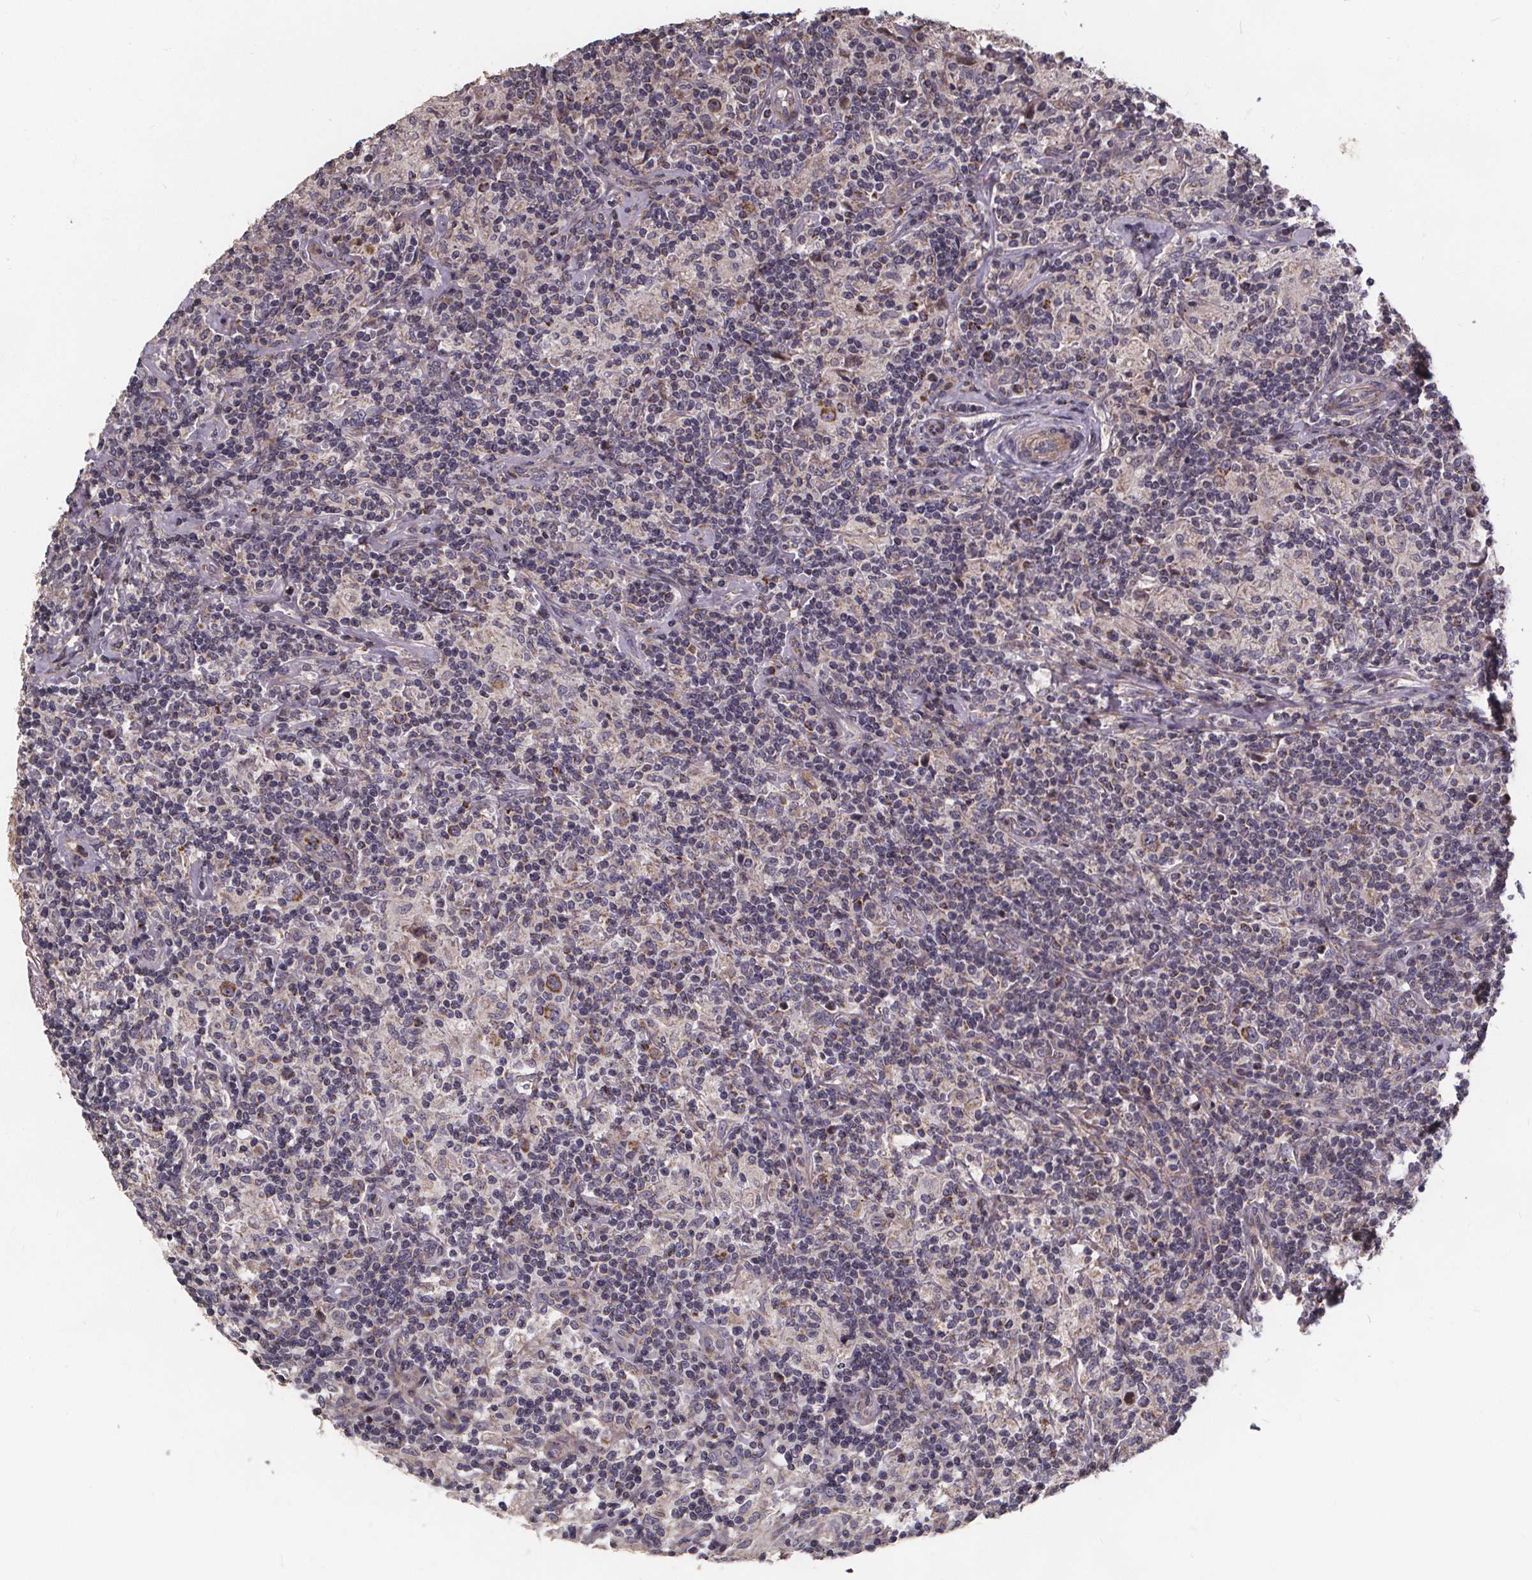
{"staining": {"intensity": "moderate", "quantity": "25%-75%", "location": "cytoplasmic/membranous"}, "tissue": "lymphoma", "cell_type": "Tumor cells", "image_type": "cancer", "snomed": [{"axis": "morphology", "description": "Hodgkin's disease, NOS"}, {"axis": "topography", "description": "Lymph node"}], "caption": "The histopathology image displays staining of Hodgkin's disease, revealing moderate cytoplasmic/membranous protein expression (brown color) within tumor cells.", "gene": "YME1L1", "patient": {"sex": "male", "age": 70}}